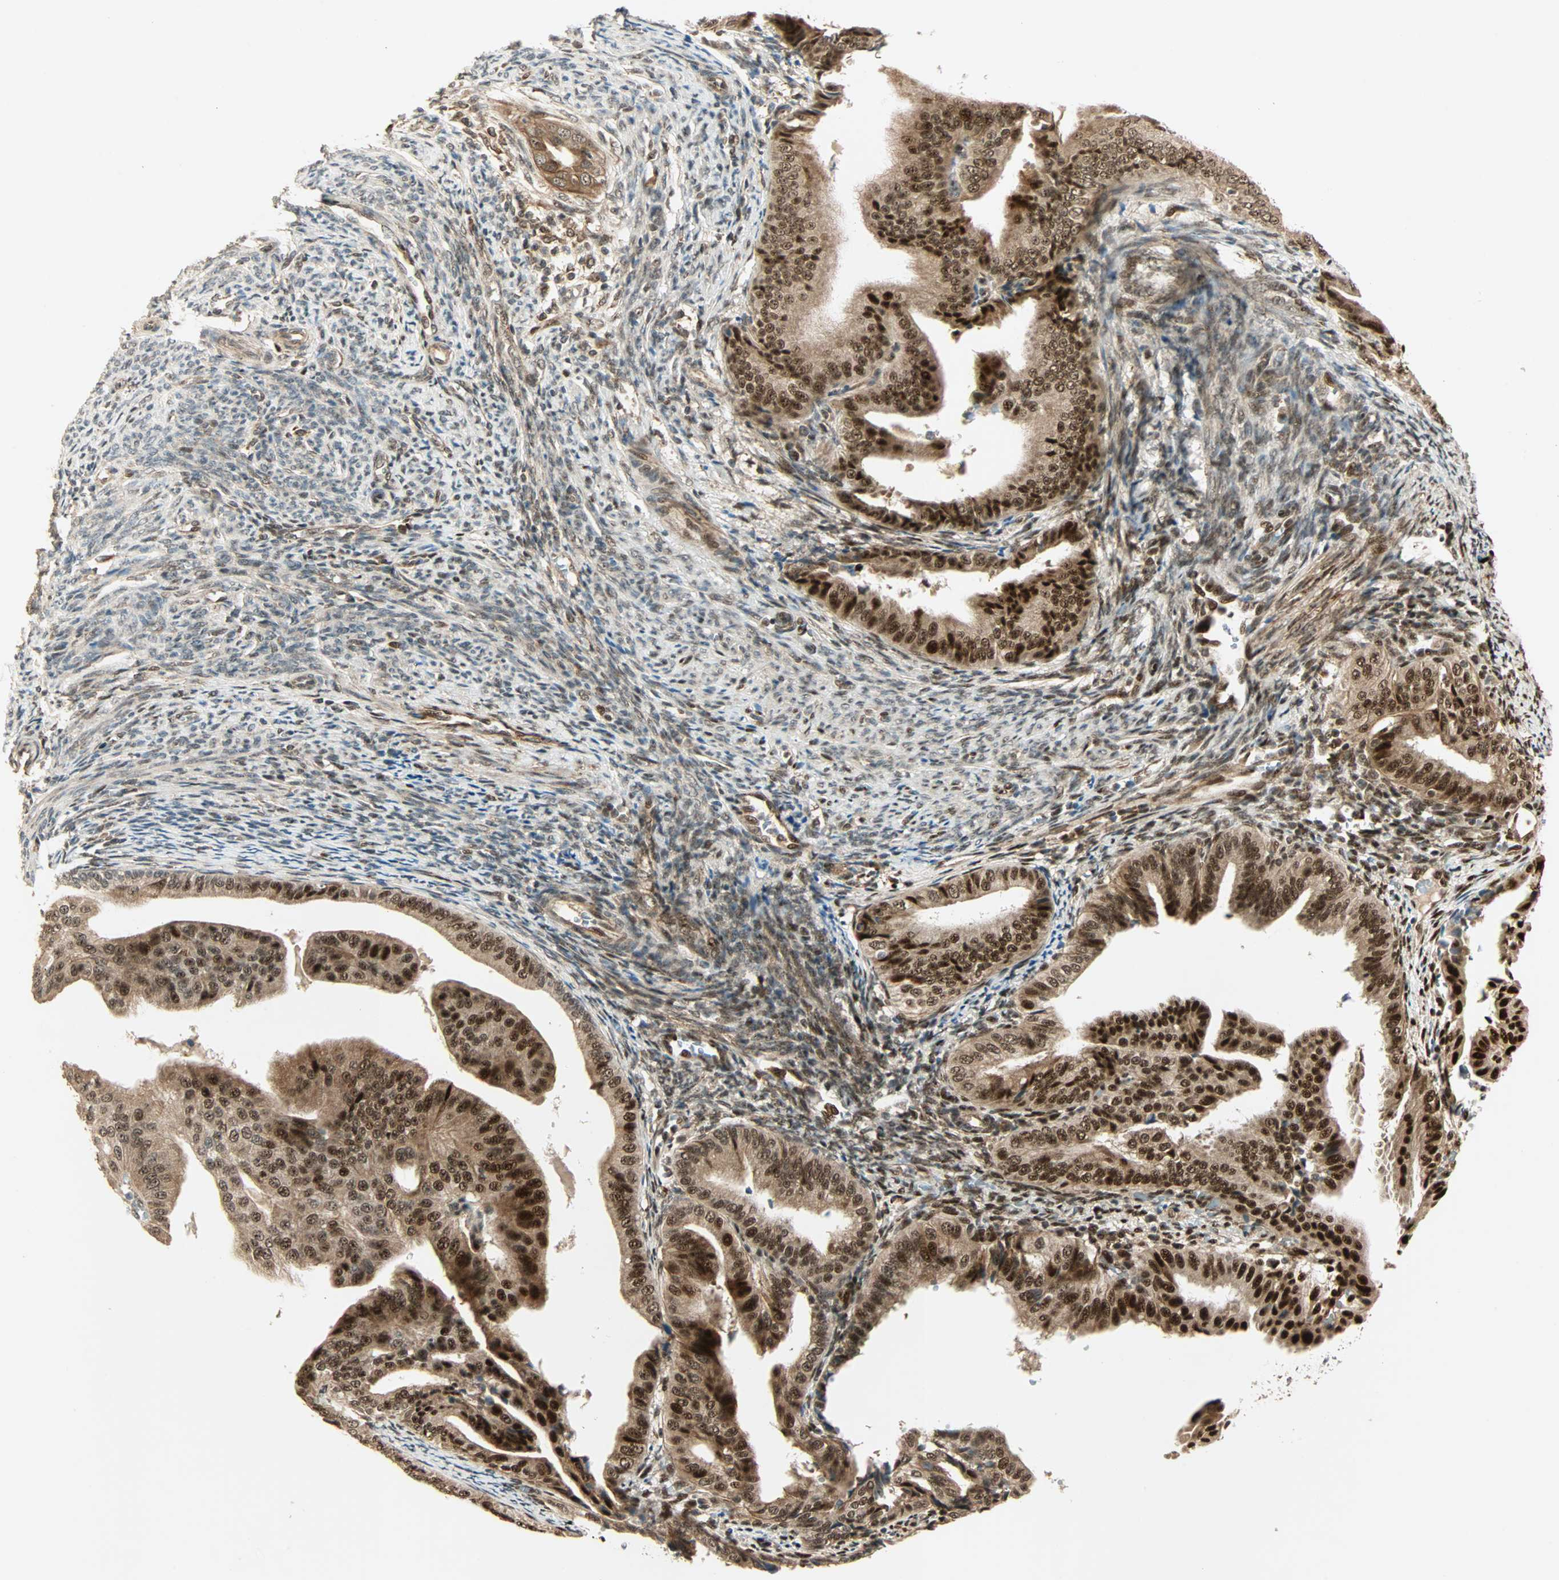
{"staining": {"intensity": "strong", "quantity": ">75%", "location": "cytoplasmic/membranous,nuclear"}, "tissue": "endometrial cancer", "cell_type": "Tumor cells", "image_type": "cancer", "snomed": [{"axis": "morphology", "description": "Adenocarcinoma, NOS"}, {"axis": "topography", "description": "Endometrium"}], "caption": "The micrograph demonstrates a brown stain indicating the presence of a protein in the cytoplasmic/membranous and nuclear of tumor cells in endometrial cancer.", "gene": "PNPLA6", "patient": {"sex": "female", "age": 58}}